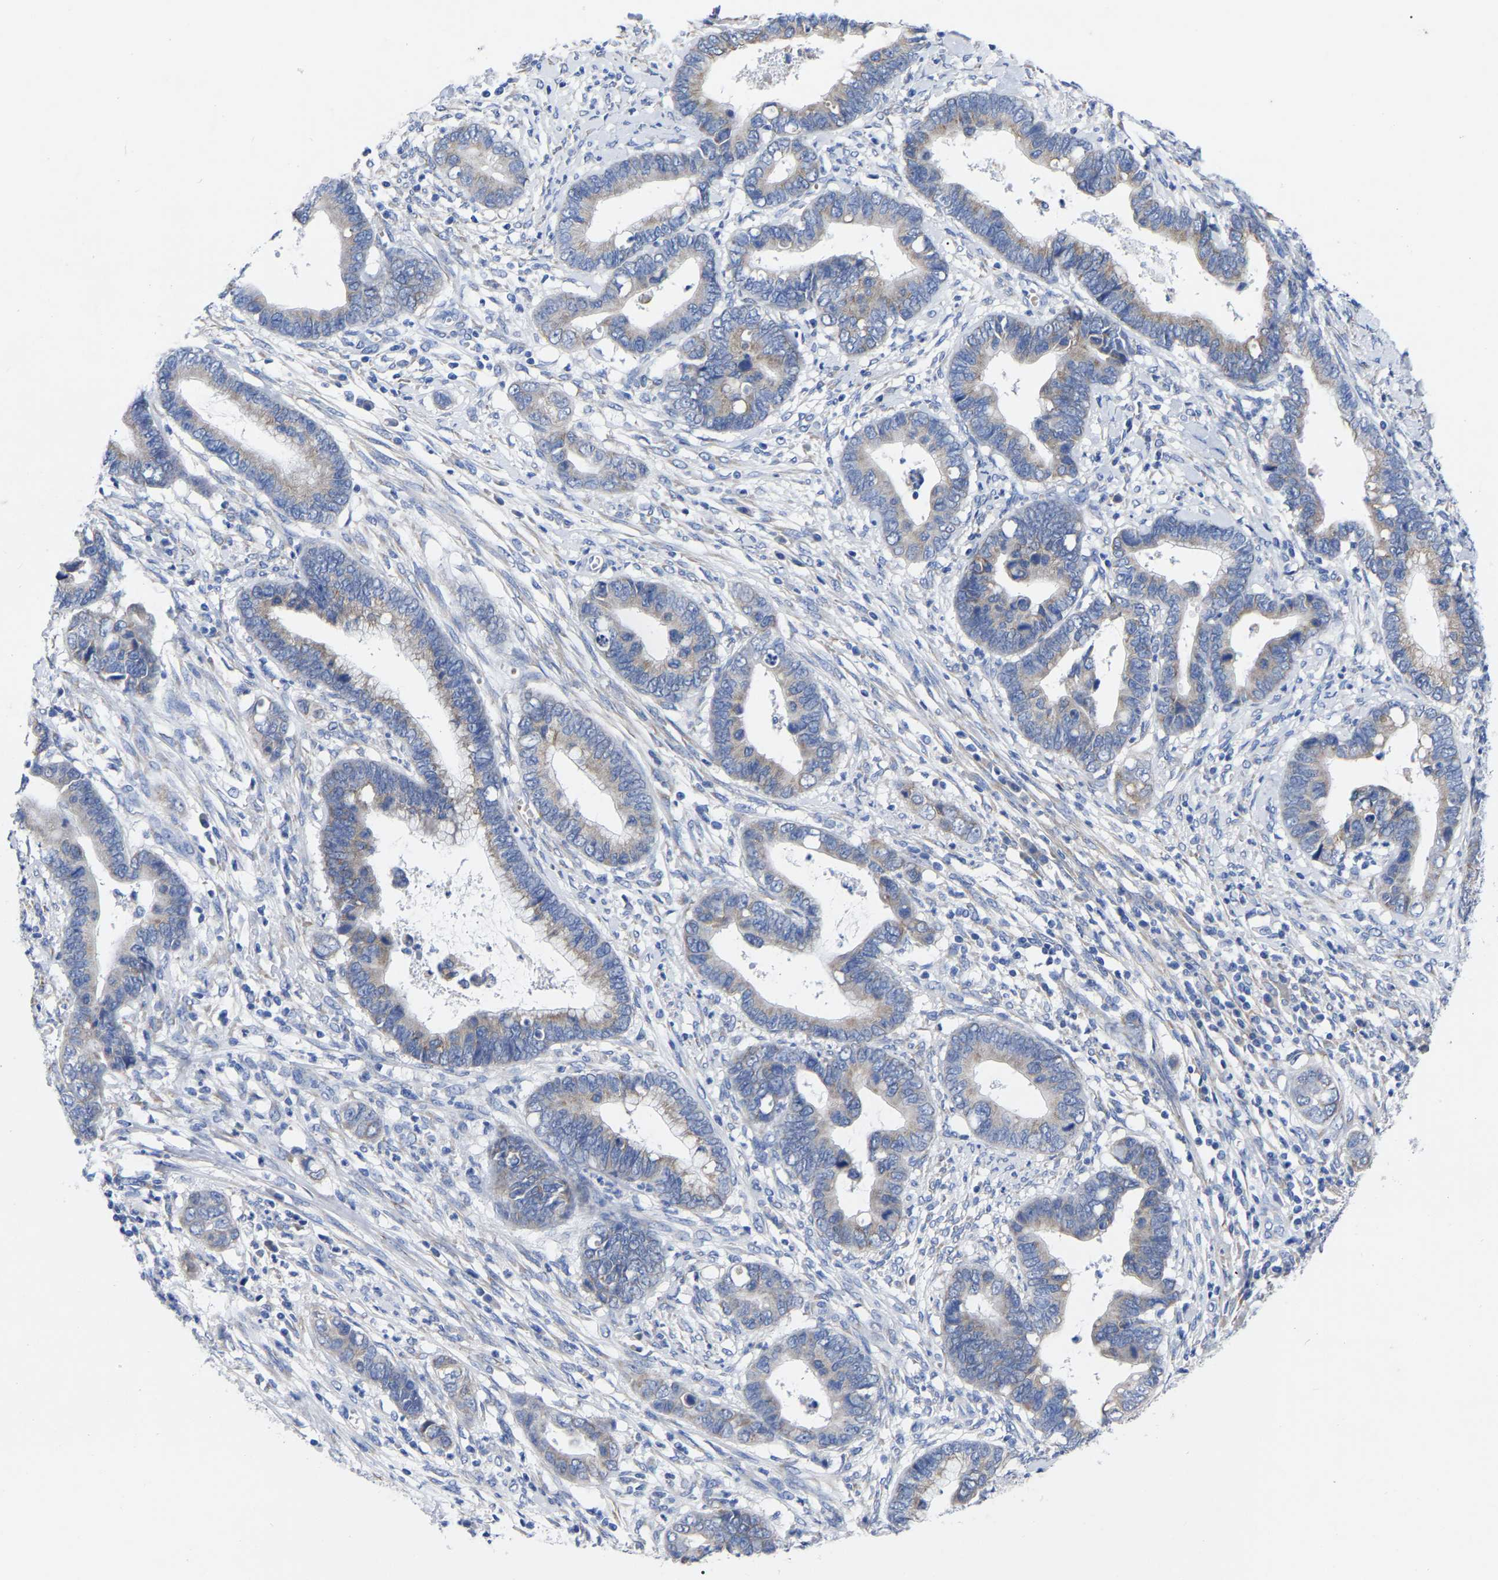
{"staining": {"intensity": "weak", "quantity": "<25%", "location": "cytoplasmic/membranous"}, "tissue": "cervical cancer", "cell_type": "Tumor cells", "image_type": "cancer", "snomed": [{"axis": "morphology", "description": "Adenocarcinoma, NOS"}, {"axis": "topography", "description": "Cervix"}], "caption": "An image of human cervical cancer (adenocarcinoma) is negative for staining in tumor cells.", "gene": "GDF3", "patient": {"sex": "female", "age": 44}}